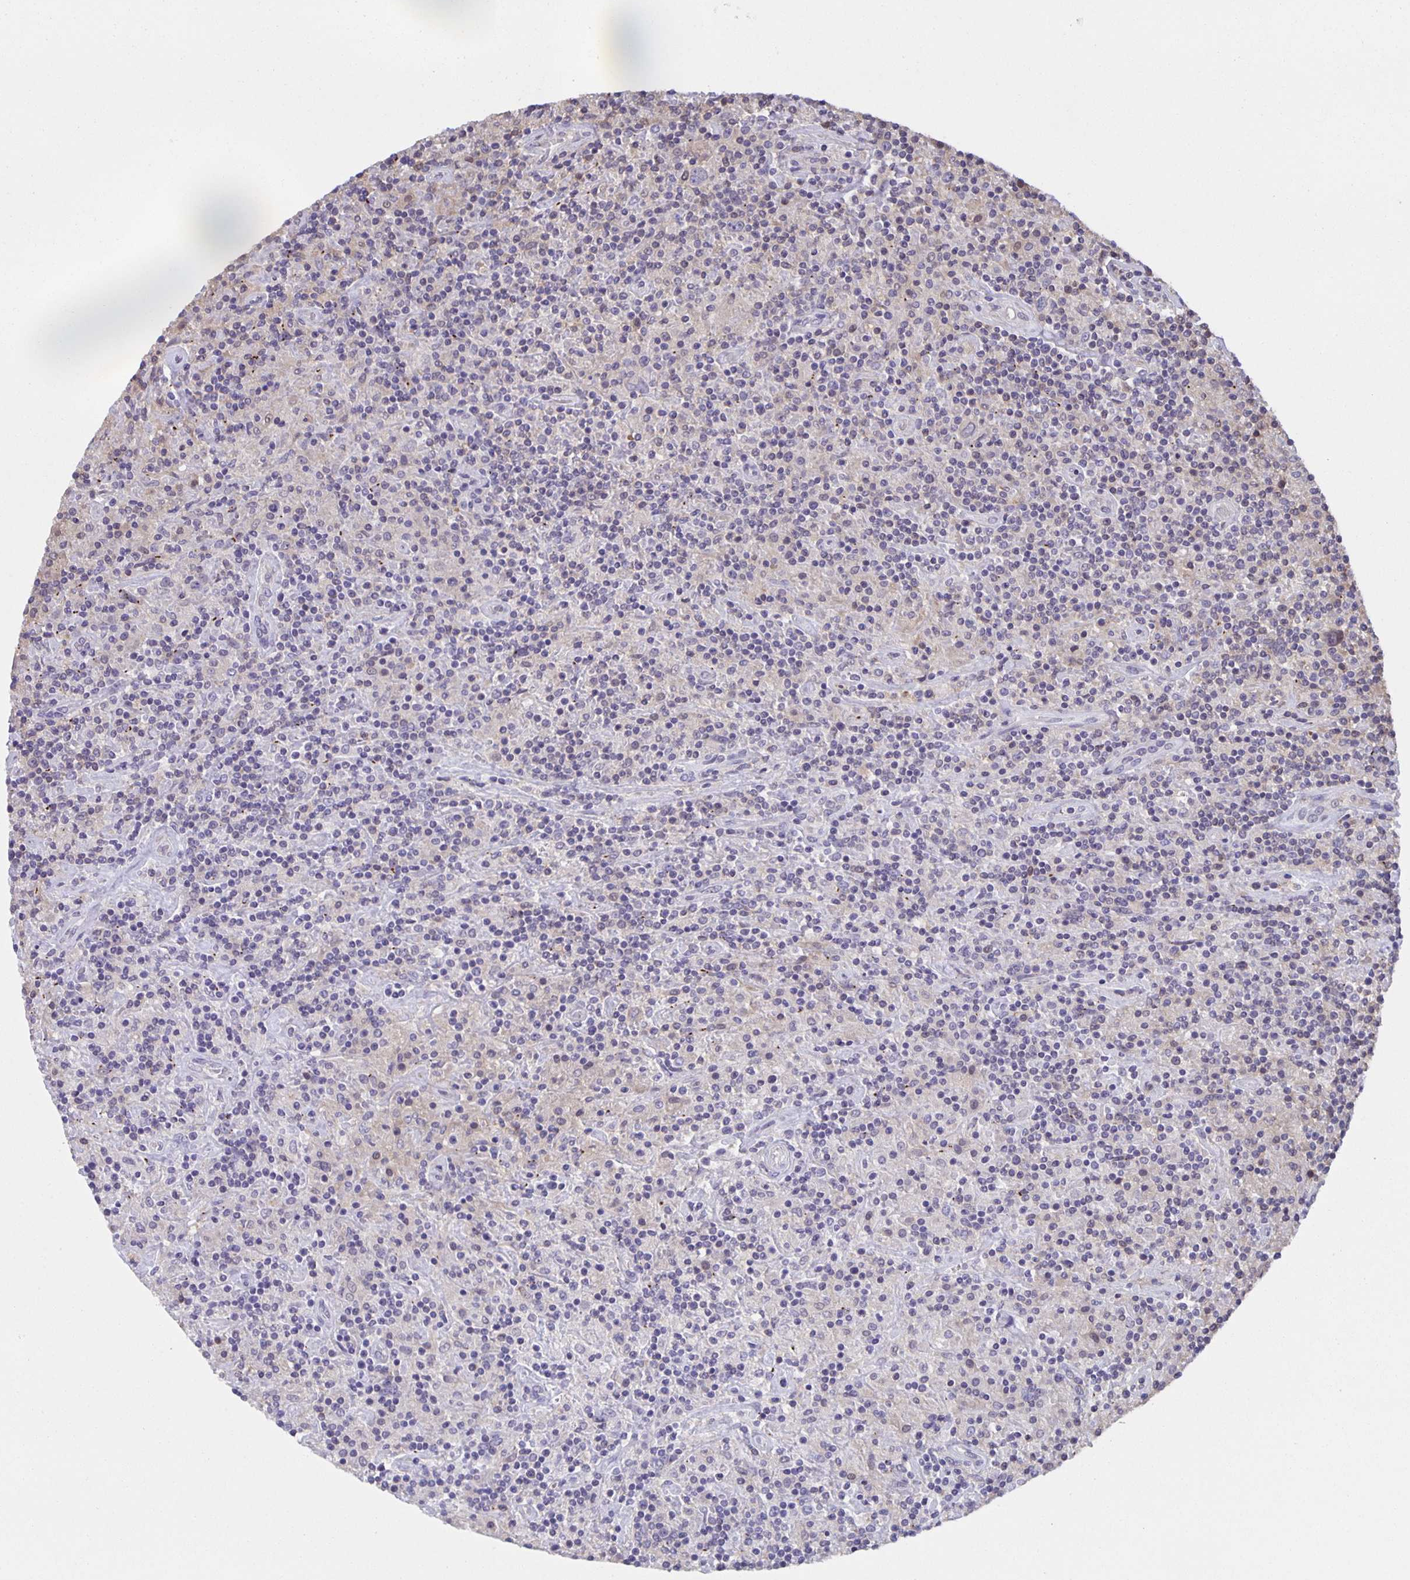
{"staining": {"intensity": "negative", "quantity": "none", "location": "none"}, "tissue": "lymphoma", "cell_type": "Tumor cells", "image_type": "cancer", "snomed": [{"axis": "morphology", "description": "Hodgkin's disease, NOS"}, {"axis": "topography", "description": "Lymph node"}], "caption": "DAB (3,3'-diaminobenzidine) immunohistochemical staining of Hodgkin's disease reveals no significant staining in tumor cells. (DAB (3,3'-diaminobenzidine) immunohistochemistry visualized using brightfield microscopy, high magnification).", "gene": "MARCHF6", "patient": {"sex": "male", "age": 70}}